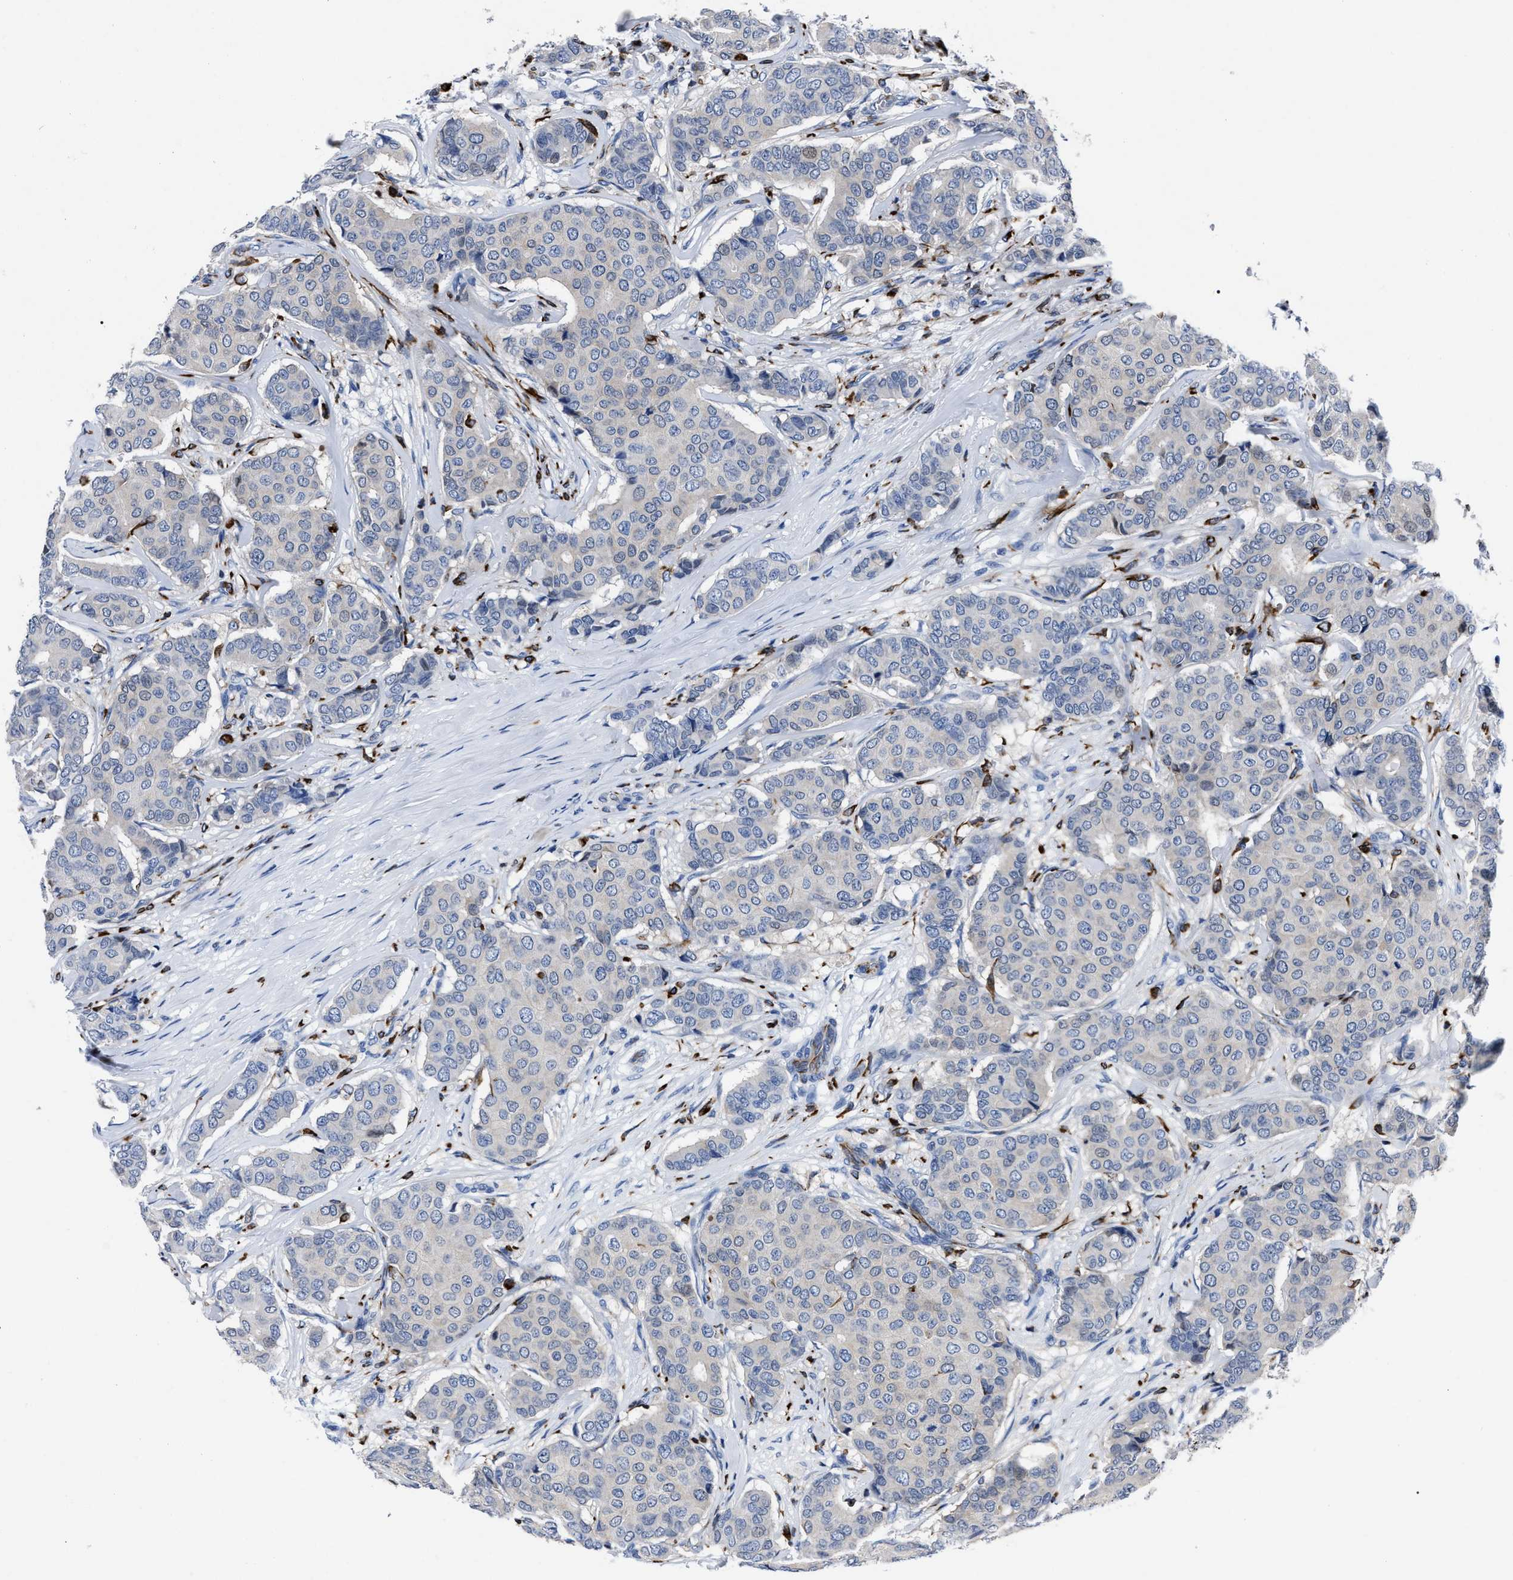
{"staining": {"intensity": "negative", "quantity": "none", "location": "none"}, "tissue": "breast cancer", "cell_type": "Tumor cells", "image_type": "cancer", "snomed": [{"axis": "morphology", "description": "Duct carcinoma"}, {"axis": "topography", "description": "Breast"}], "caption": "DAB immunohistochemical staining of breast cancer demonstrates no significant expression in tumor cells.", "gene": "OR10G3", "patient": {"sex": "female", "age": 75}}